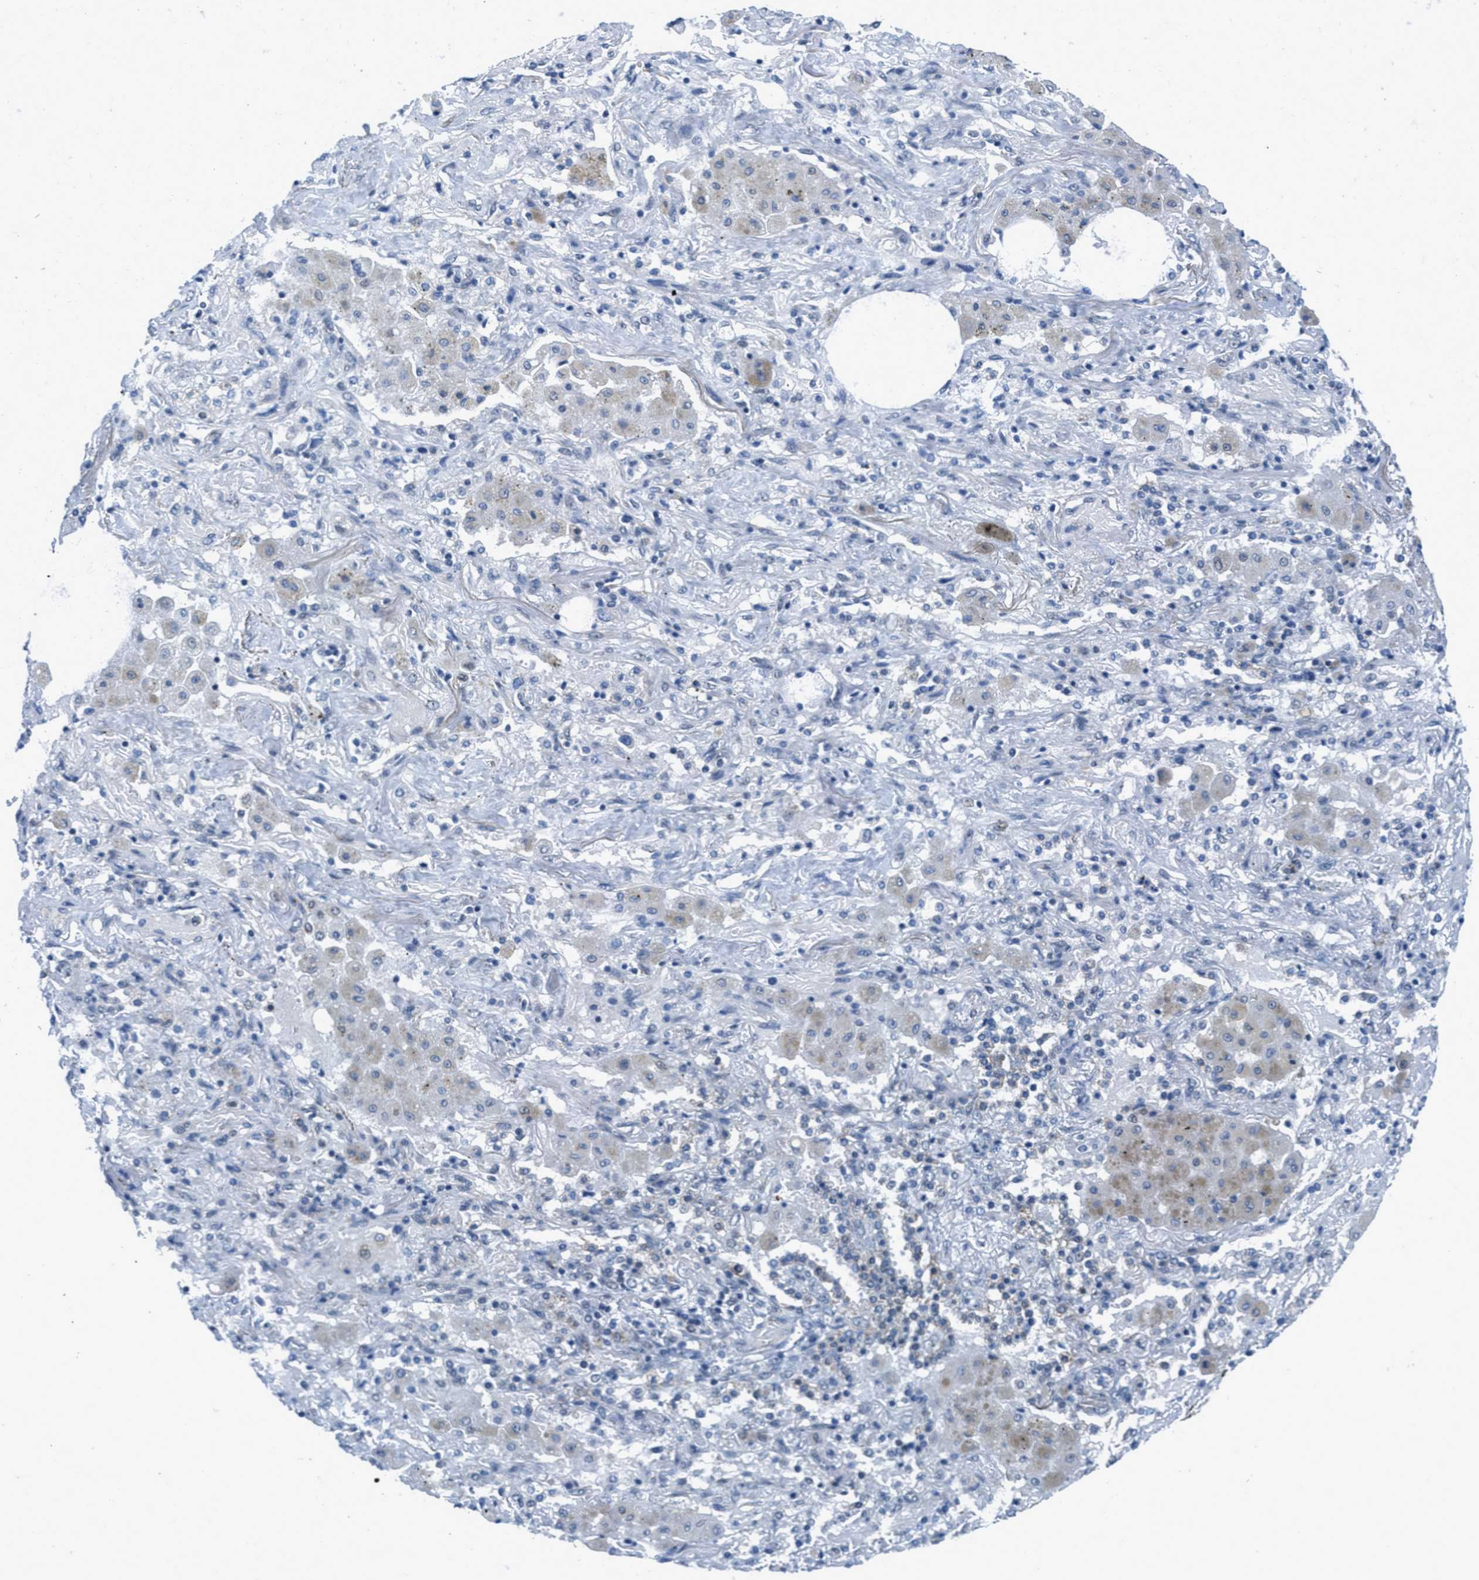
{"staining": {"intensity": "negative", "quantity": "none", "location": "none"}, "tissue": "lung cancer", "cell_type": "Tumor cells", "image_type": "cancer", "snomed": [{"axis": "morphology", "description": "Squamous cell carcinoma, NOS"}, {"axis": "topography", "description": "Lung"}], "caption": "Lung squamous cell carcinoma stained for a protein using immunohistochemistry (IHC) shows no staining tumor cells.", "gene": "TOMM70", "patient": {"sex": "female", "age": 47}}